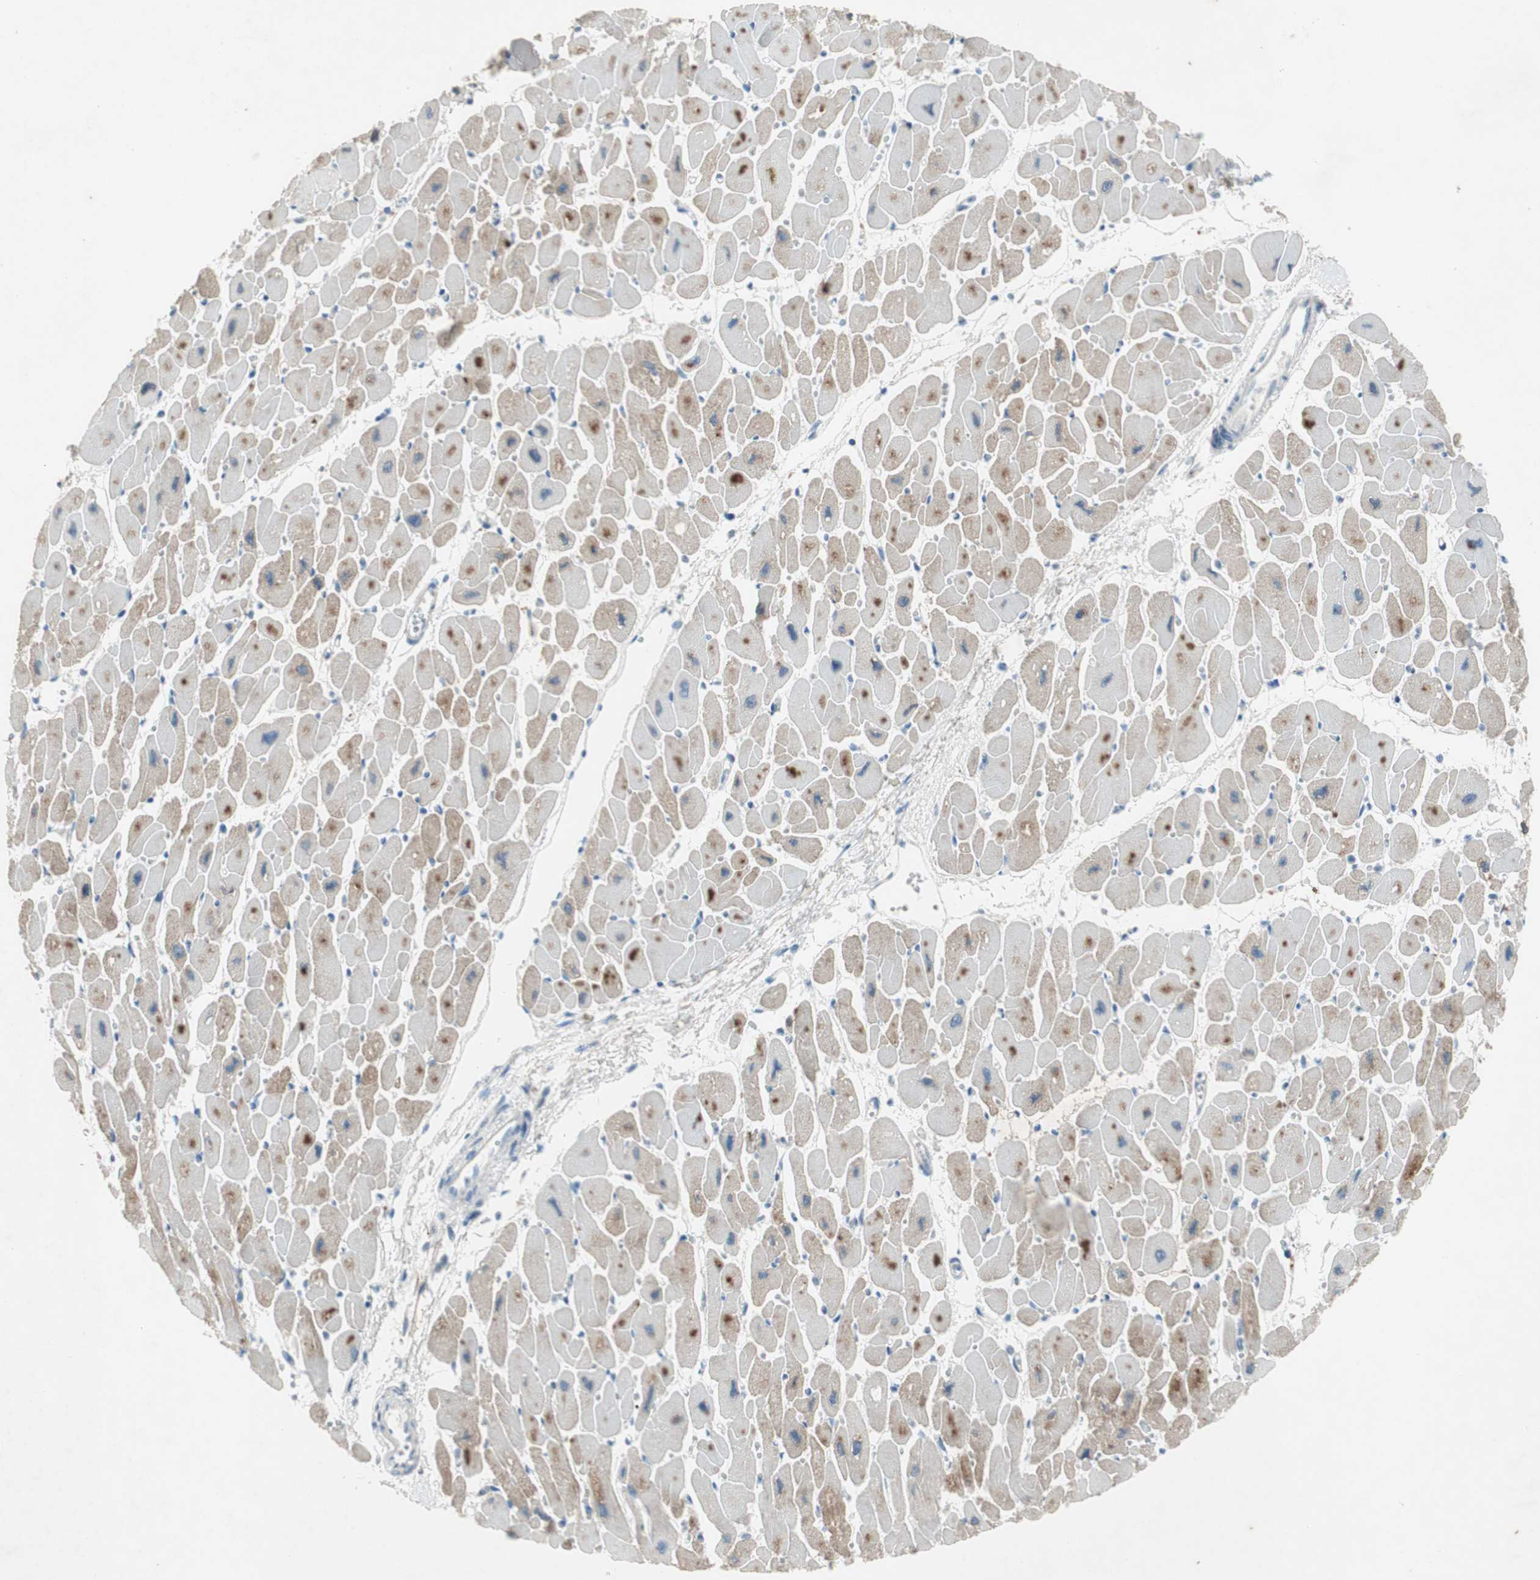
{"staining": {"intensity": "moderate", "quantity": "25%-75%", "location": "cytoplasmic/membranous"}, "tissue": "heart muscle", "cell_type": "Cardiomyocytes", "image_type": "normal", "snomed": [{"axis": "morphology", "description": "Normal tissue, NOS"}, {"axis": "topography", "description": "Heart"}], "caption": "Cardiomyocytes display medium levels of moderate cytoplasmic/membranous staining in about 25%-75% of cells in unremarkable heart muscle. (IHC, brightfield microscopy, high magnification).", "gene": "PRRG4", "patient": {"sex": "female", "age": 54}}